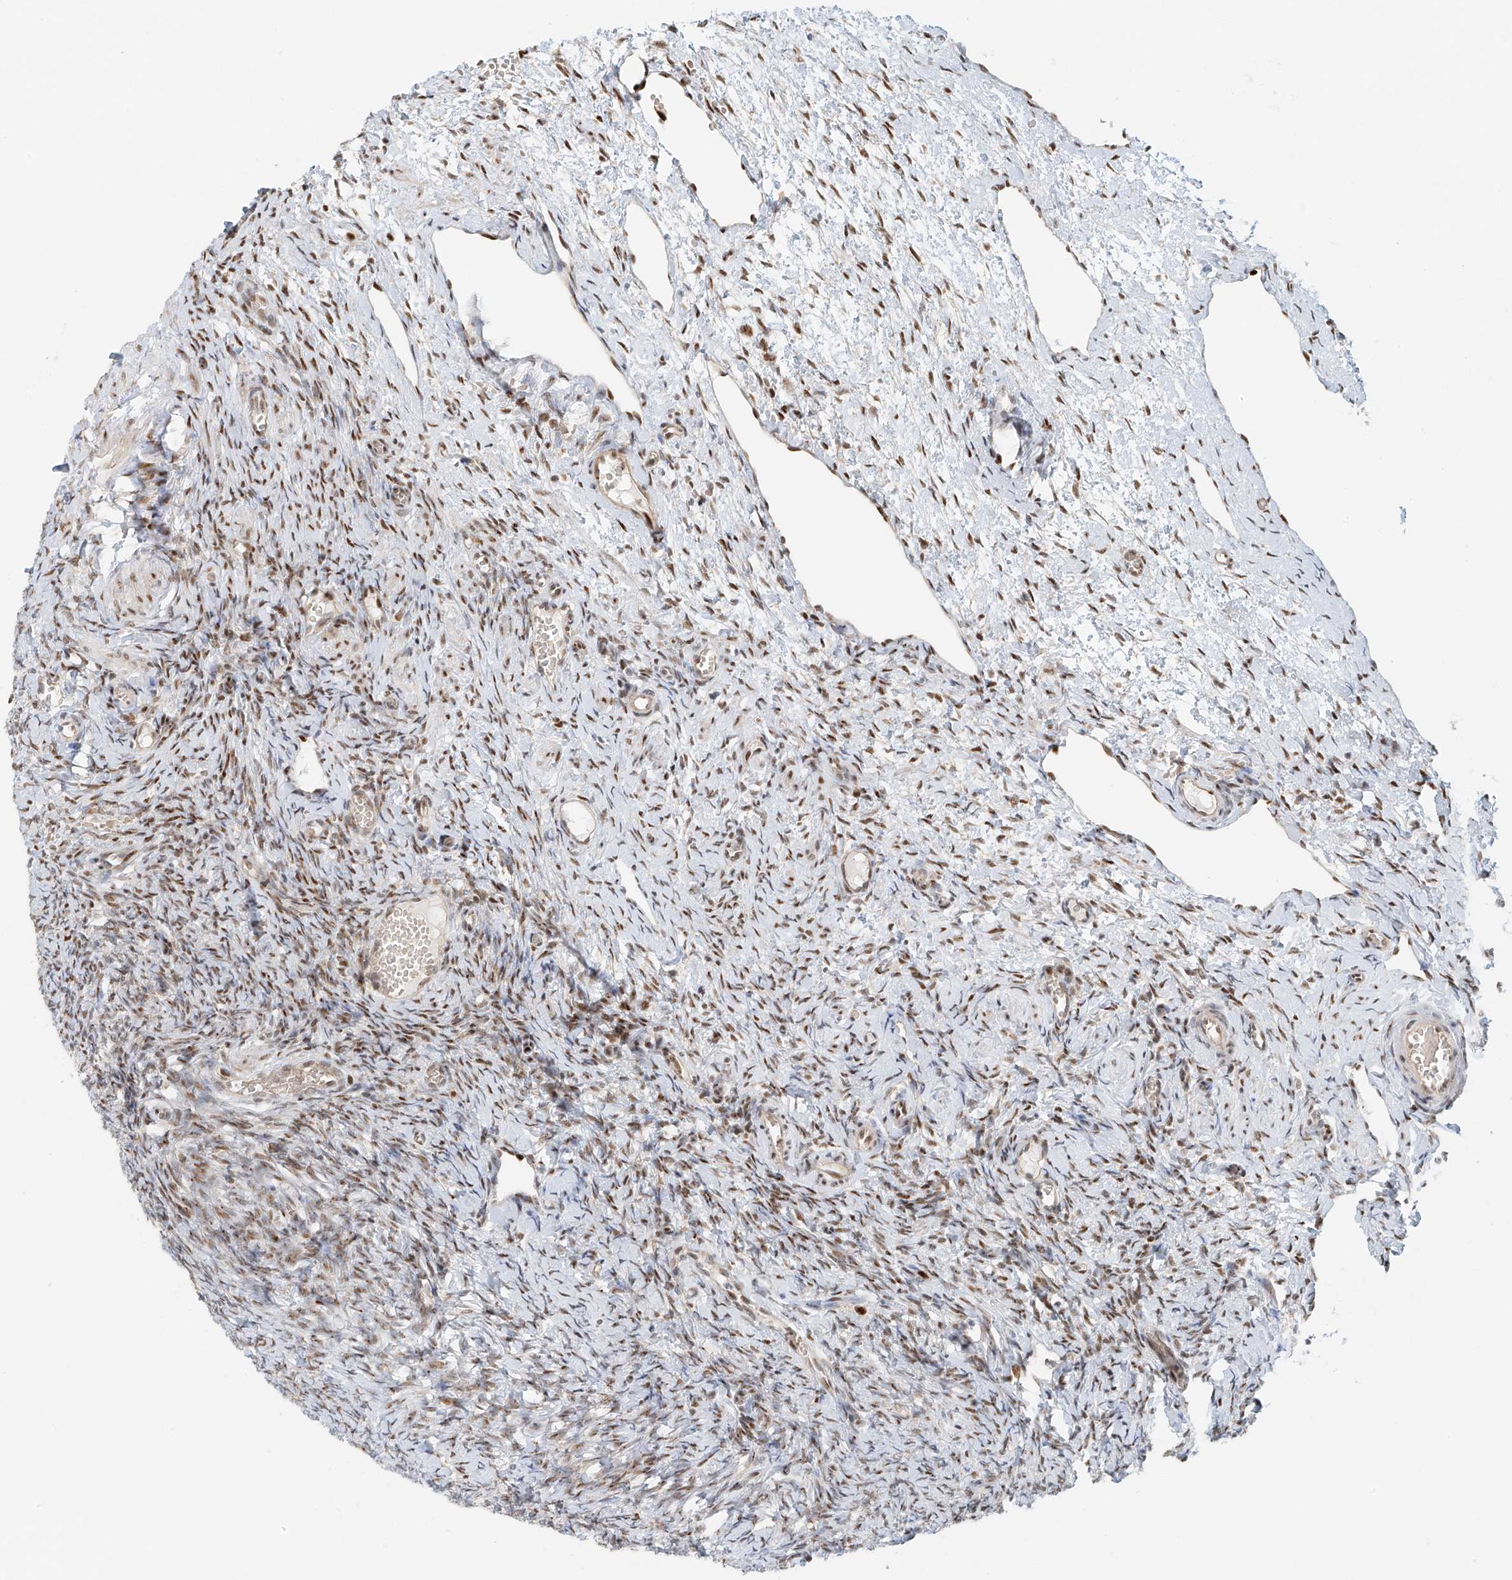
{"staining": {"intensity": "weak", "quantity": ">75%", "location": "nuclear"}, "tissue": "ovary", "cell_type": "Follicle cells", "image_type": "normal", "snomed": [{"axis": "morphology", "description": "Adenocarcinoma, NOS"}, {"axis": "topography", "description": "Endometrium"}], "caption": "Weak nuclear staining is appreciated in approximately >75% of follicle cells in normal ovary. The staining is performed using DAB (3,3'-diaminobenzidine) brown chromogen to label protein expression. The nuclei are counter-stained blue using hematoxylin.", "gene": "ZNF514", "patient": {"sex": "female", "age": 32}}